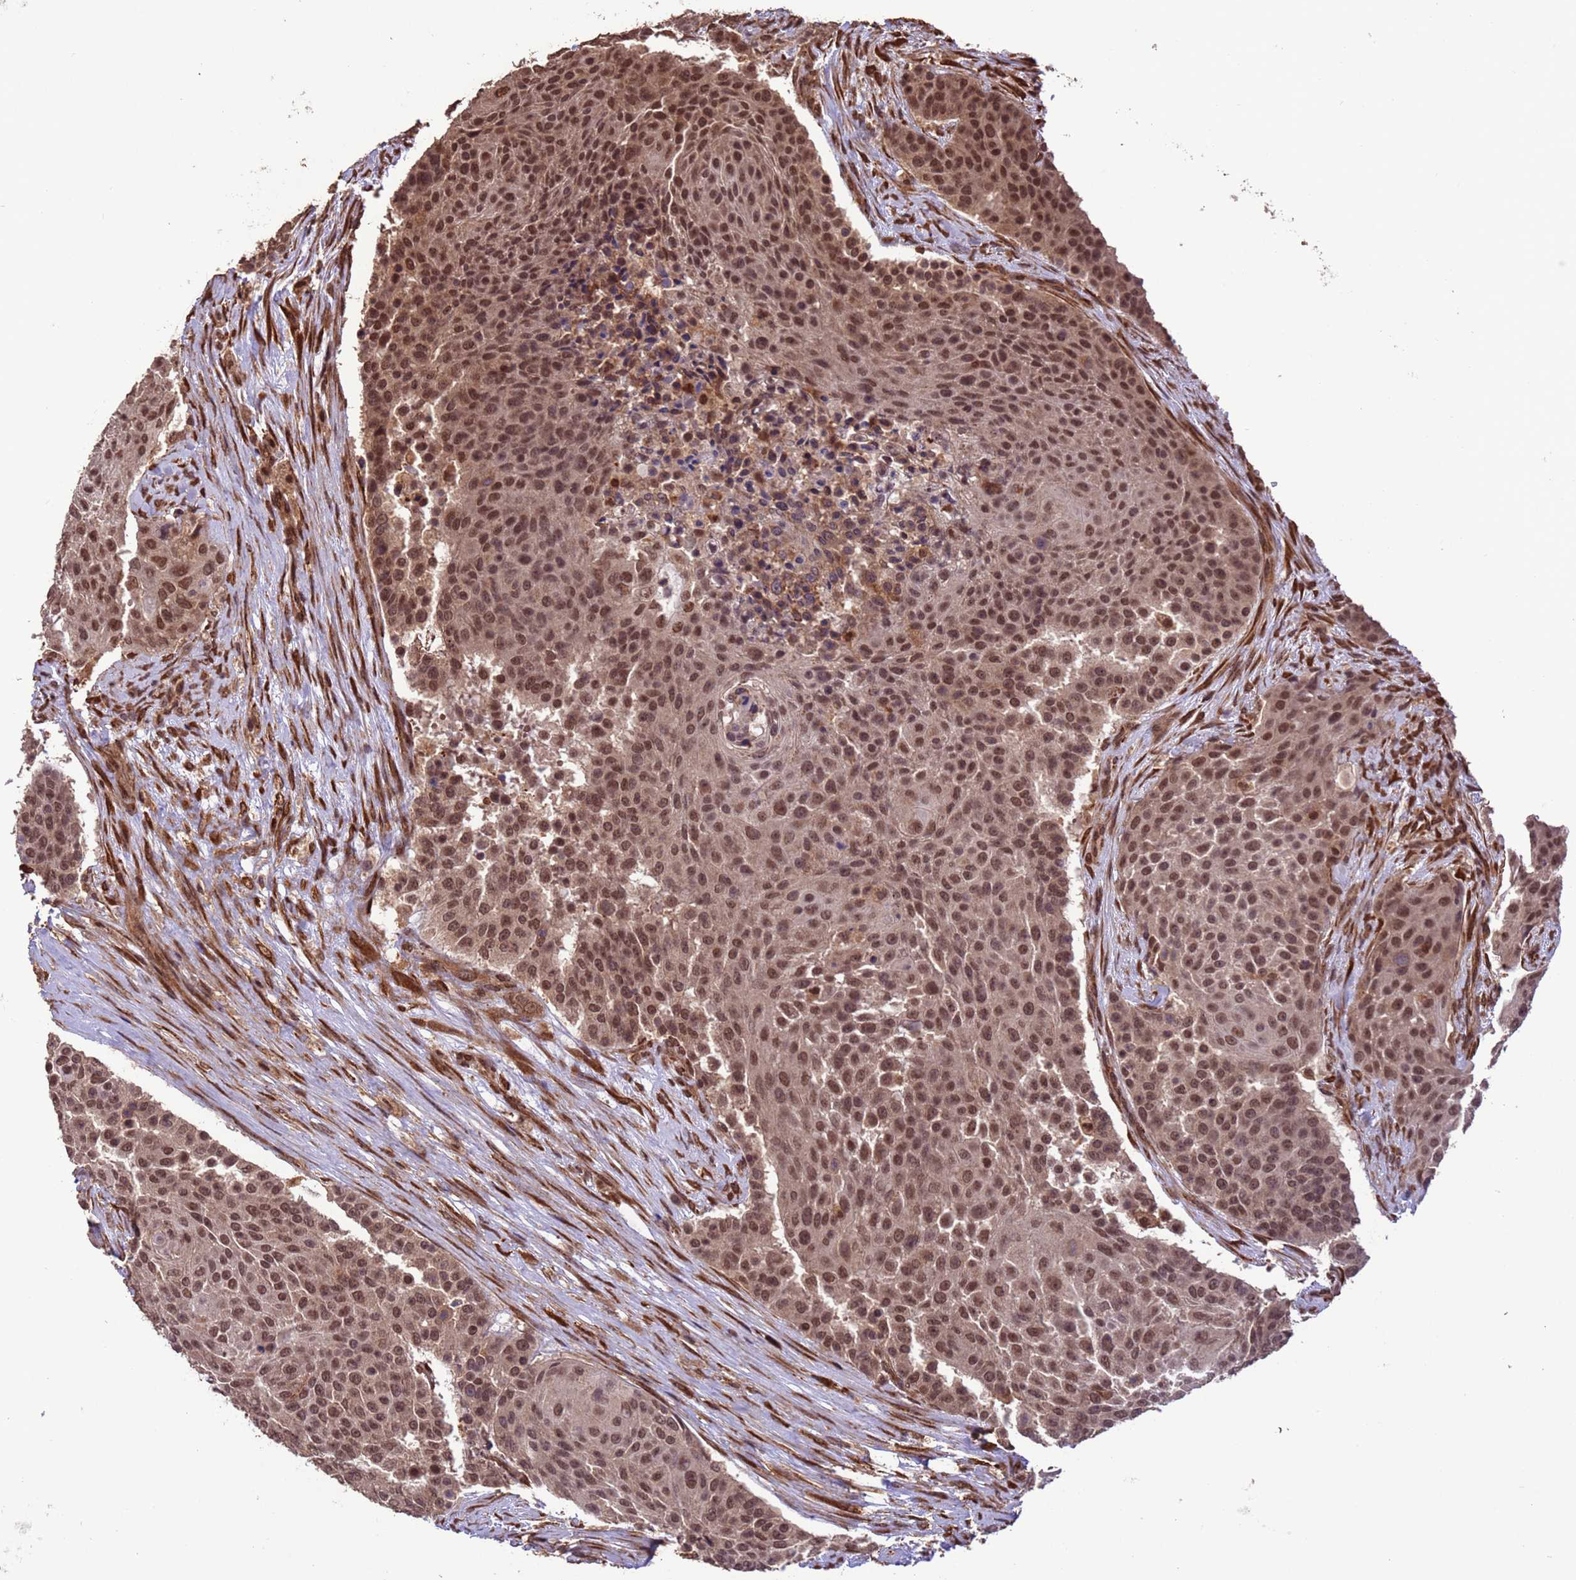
{"staining": {"intensity": "moderate", "quantity": ">75%", "location": "nuclear"}, "tissue": "urothelial cancer", "cell_type": "Tumor cells", "image_type": "cancer", "snomed": [{"axis": "morphology", "description": "Urothelial carcinoma, High grade"}, {"axis": "topography", "description": "Urinary bladder"}], "caption": "DAB (3,3'-diaminobenzidine) immunohistochemical staining of urothelial carcinoma (high-grade) demonstrates moderate nuclear protein expression in approximately >75% of tumor cells.", "gene": "VSTM4", "patient": {"sex": "female", "age": 63}}